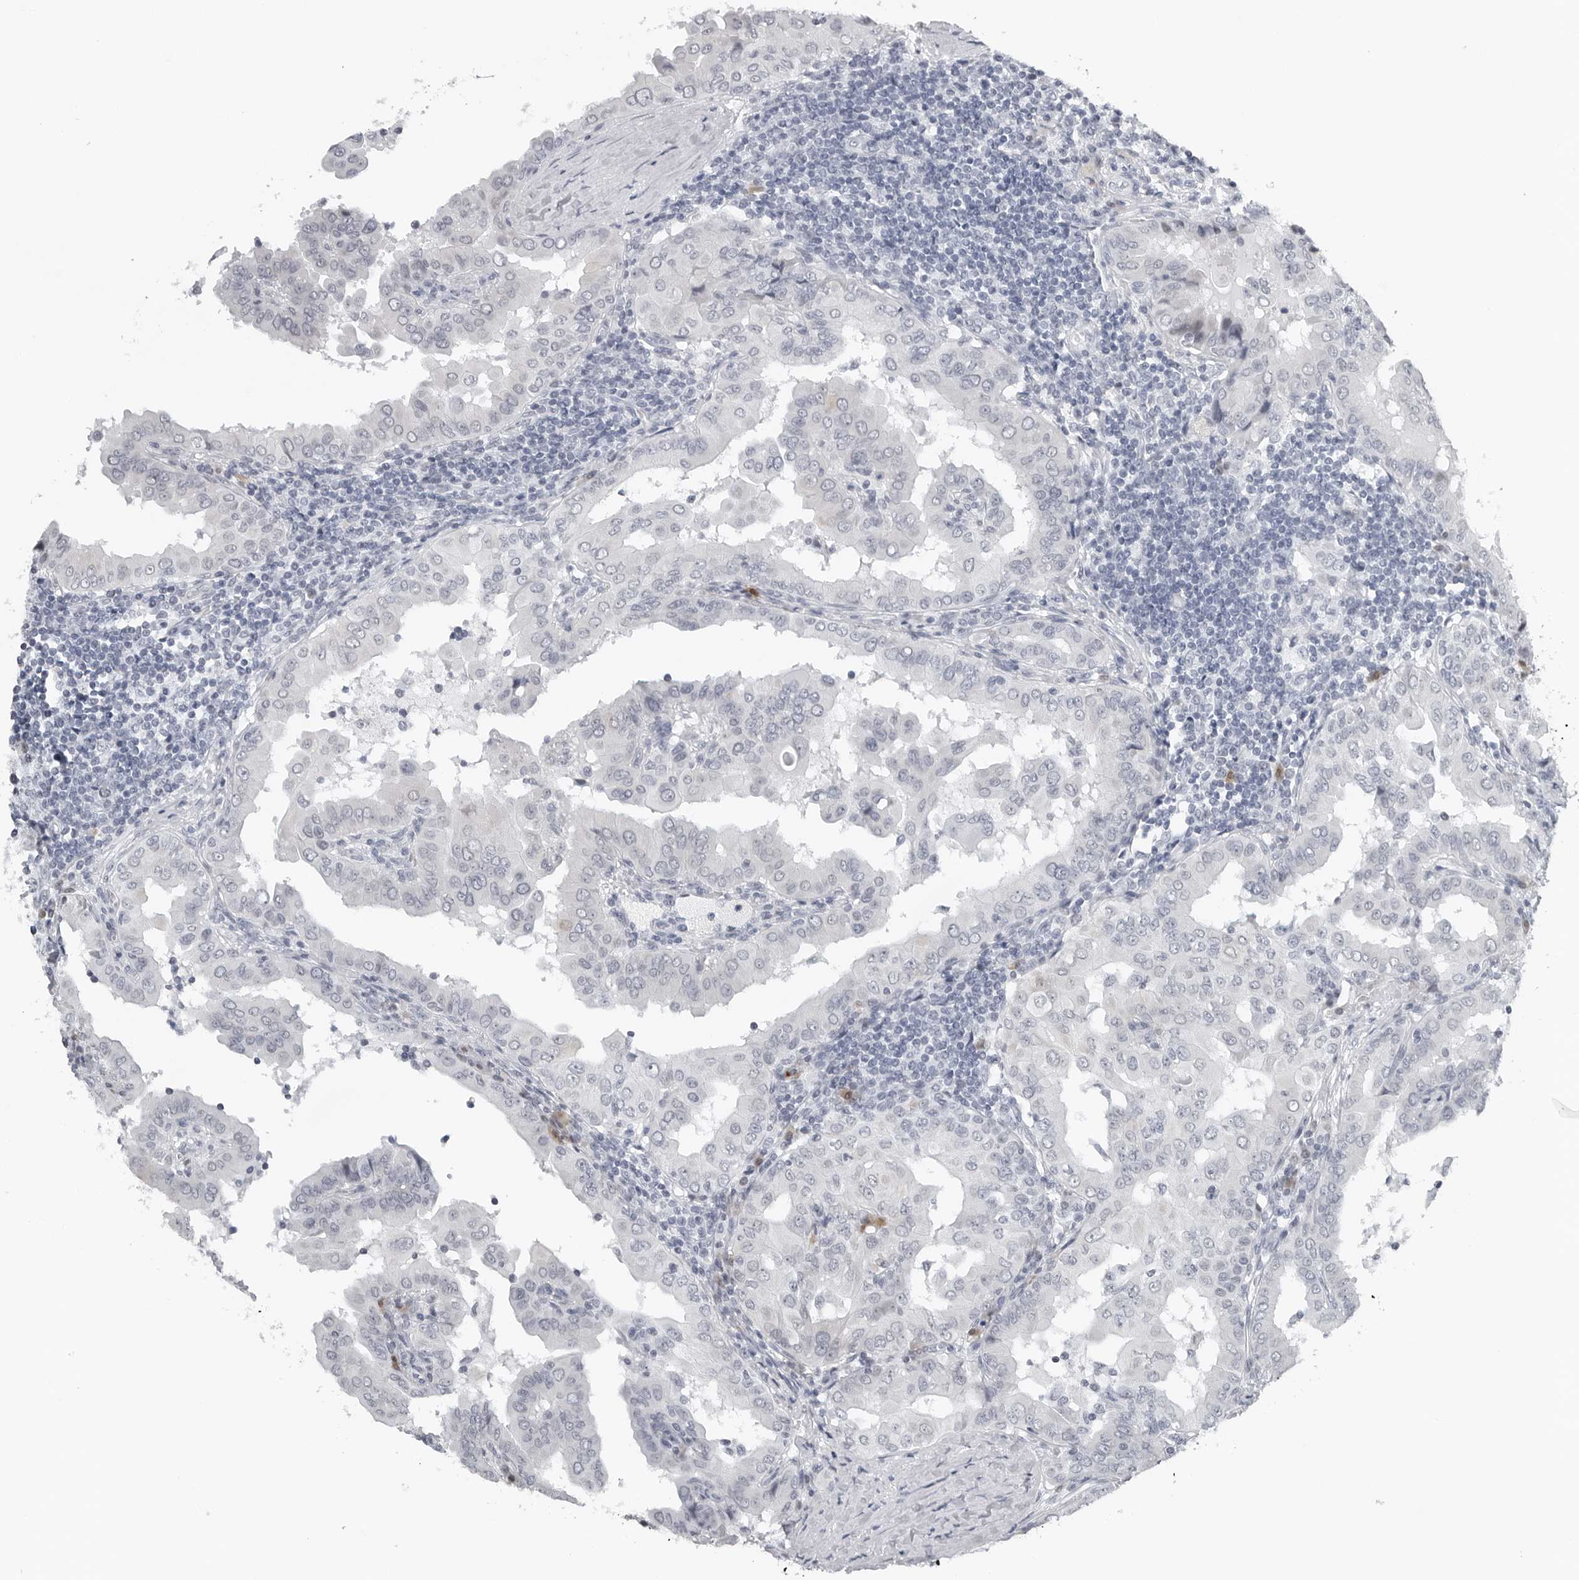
{"staining": {"intensity": "negative", "quantity": "none", "location": "none"}, "tissue": "thyroid cancer", "cell_type": "Tumor cells", "image_type": "cancer", "snomed": [{"axis": "morphology", "description": "Papillary adenocarcinoma, NOS"}, {"axis": "topography", "description": "Thyroid gland"}], "caption": "High power microscopy image of an immunohistochemistry image of papillary adenocarcinoma (thyroid), revealing no significant positivity in tumor cells.", "gene": "PPP1R42", "patient": {"sex": "male", "age": 33}}